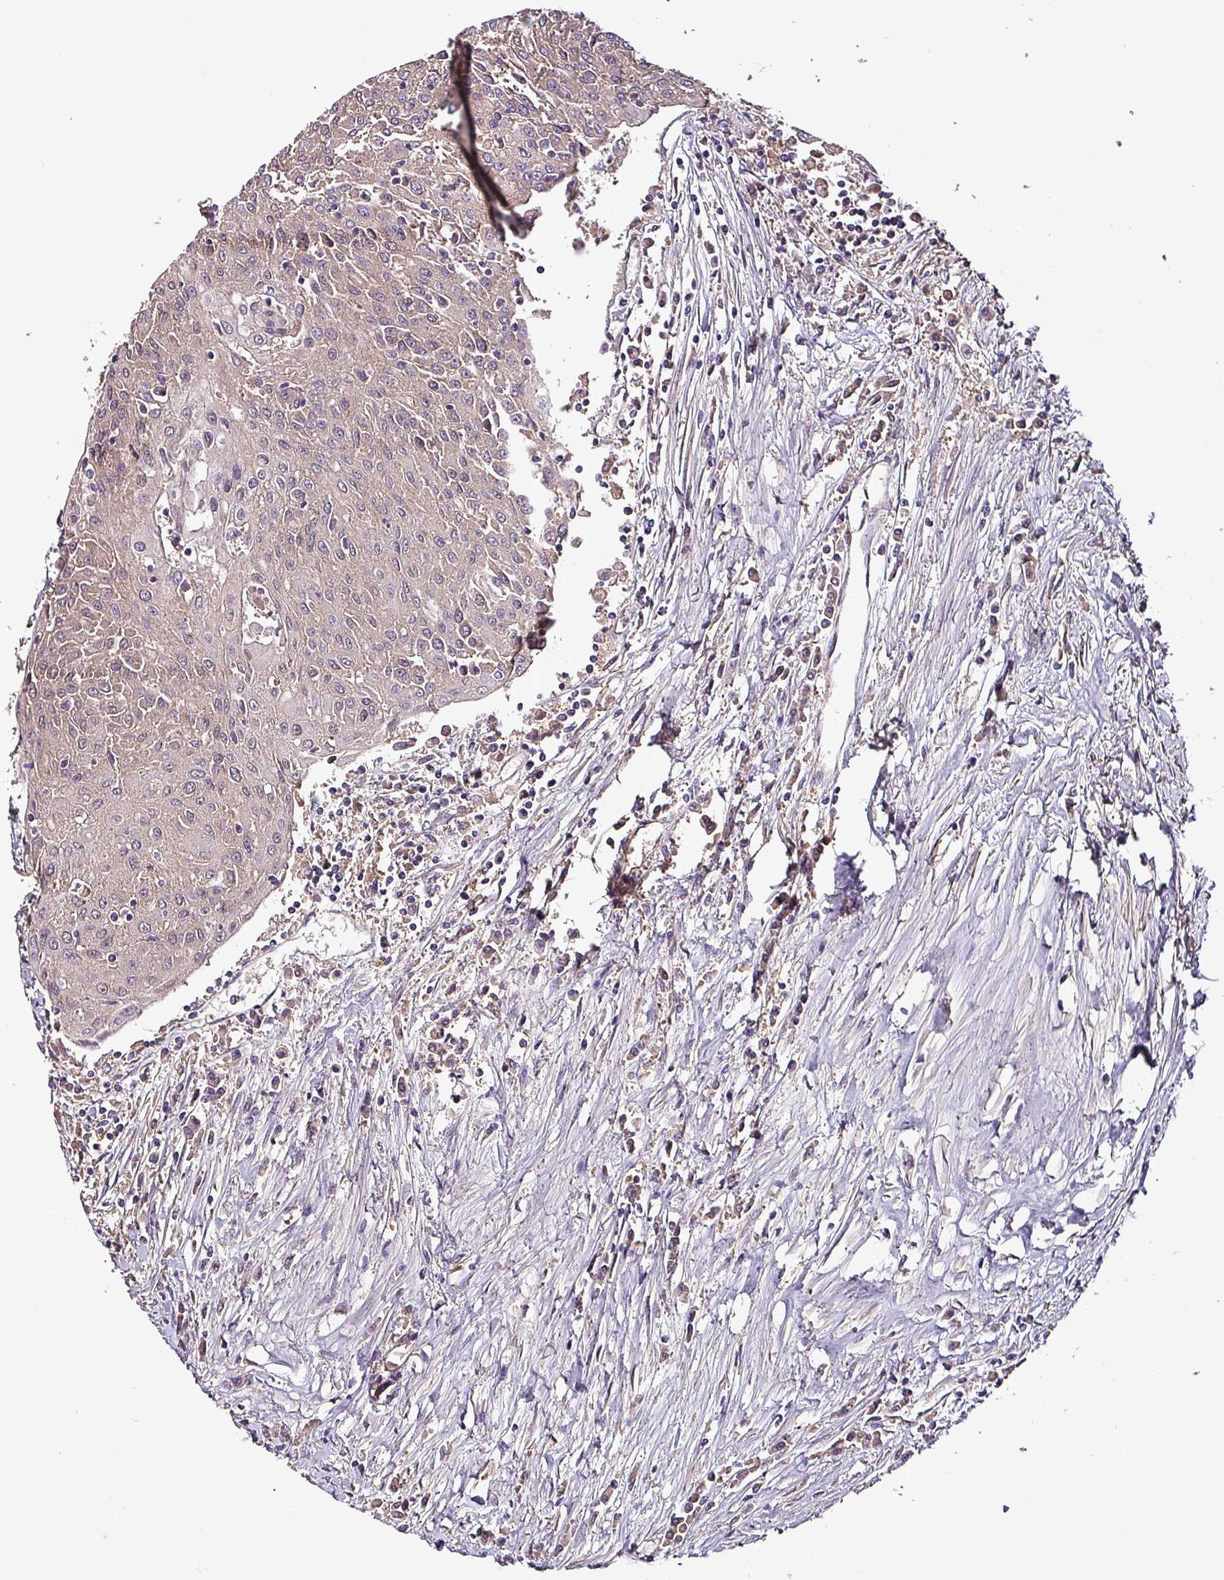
{"staining": {"intensity": "weak", "quantity": "25%-75%", "location": "cytoplasmic/membranous"}, "tissue": "urothelial cancer", "cell_type": "Tumor cells", "image_type": "cancer", "snomed": [{"axis": "morphology", "description": "Urothelial carcinoma, High grade"}, {"axis": "topography", "description": "Urinary bladder"}], "caption": "Protein analysis of urothelial cancer tissue shows weak cytoplasmic/membranous staining in approximately 25%-75% of tumor cells. (Stains: DAB (3,3'-diaminobenzidine) in brown, nuclei in blue, Microscopy: brightfield microscopy at high magnification).", "gene": "PAFAH1B2", "patient": {"sex": "female", "age": 85}}